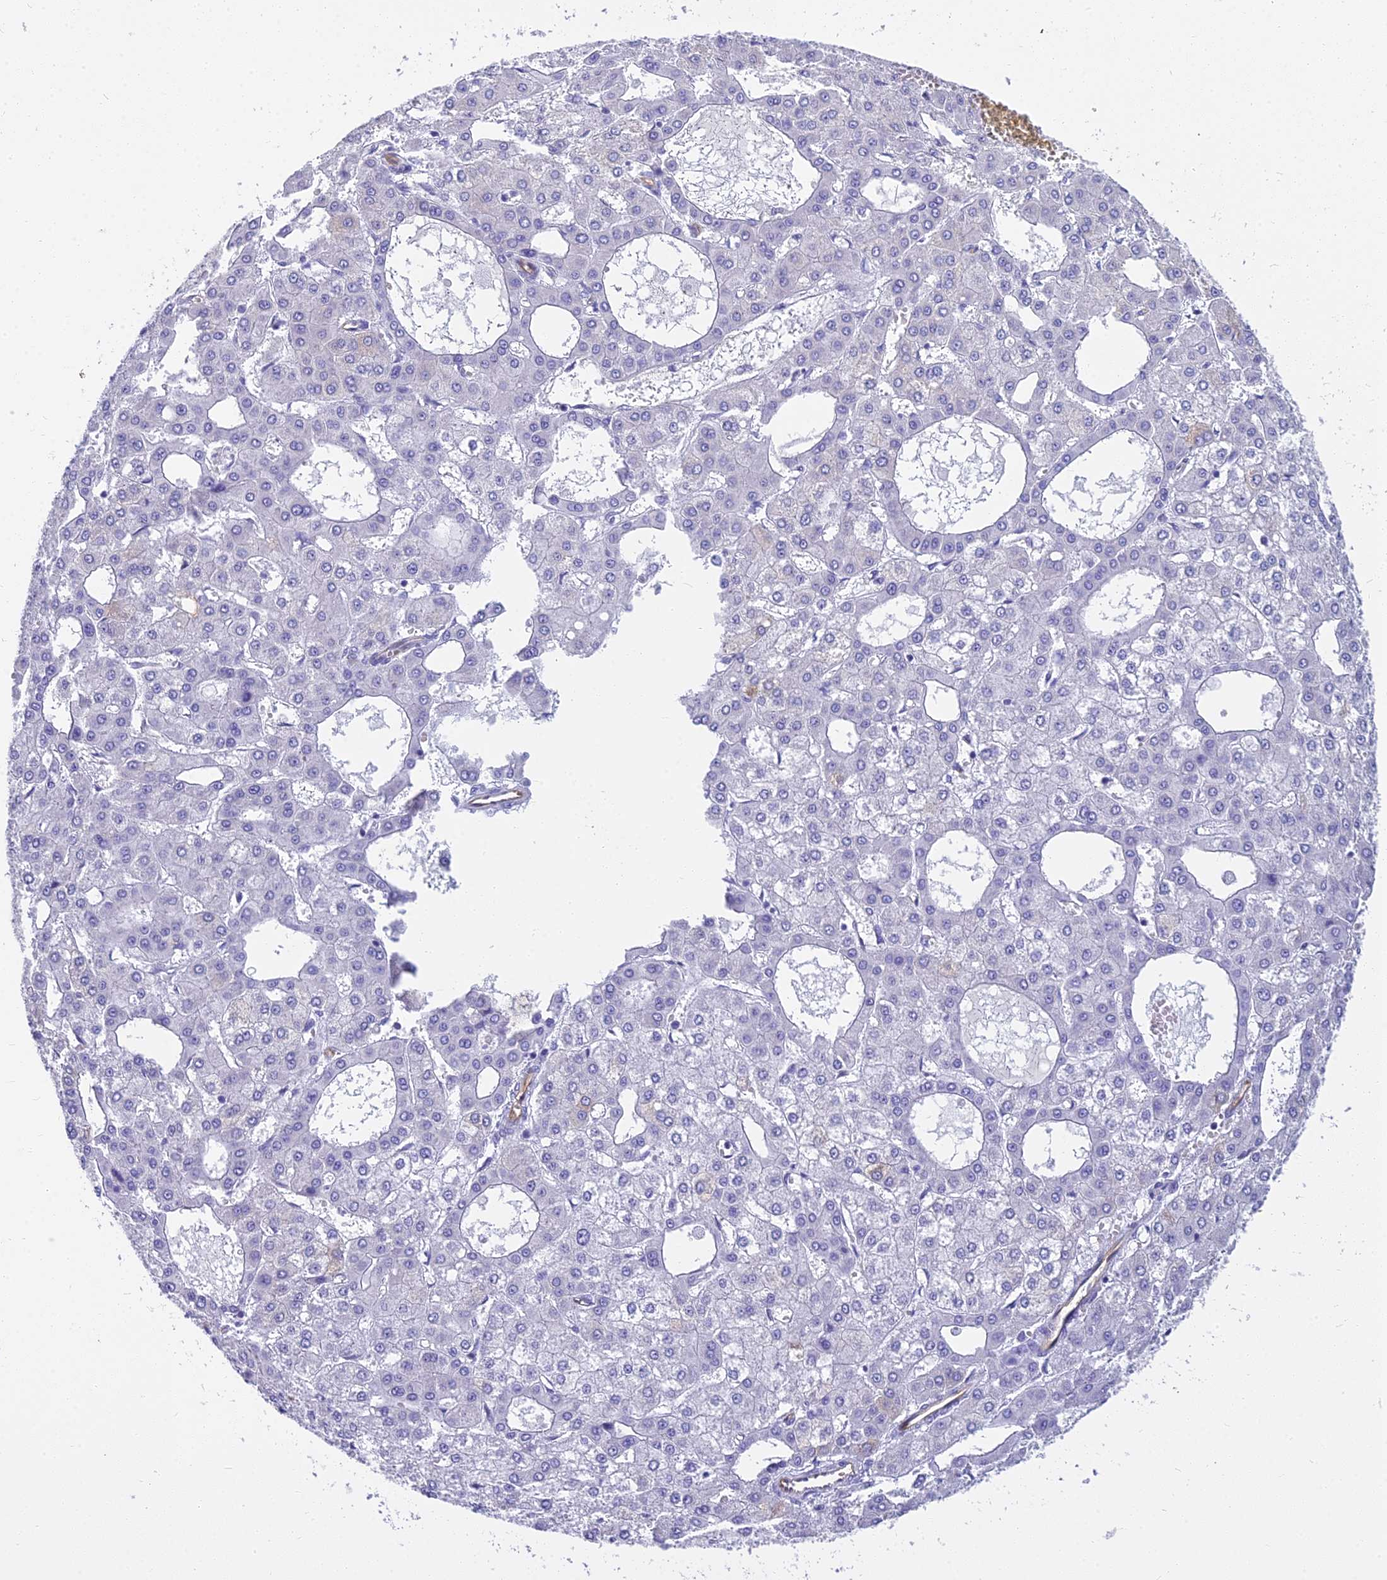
{"staining": {"intensity": "negative", "quantity": "none", "location": "none"}, "tissue": "liver cancer", "cell_type": "Tumor cells", "image_type": "cancer", "snomed": [{"axis": "morphology", "description": "Carcinoma, Hepatocellular, NOS"}, {"axis": "topography", "description": "Liver"}], "caption": "Liver cancer (hepatocellular carcinoma) was stained to show a protein in brown. There is no significant expression in tumor cells.", "gene": "NINJ1", "patient": {"sex": "male", "age": 47}}